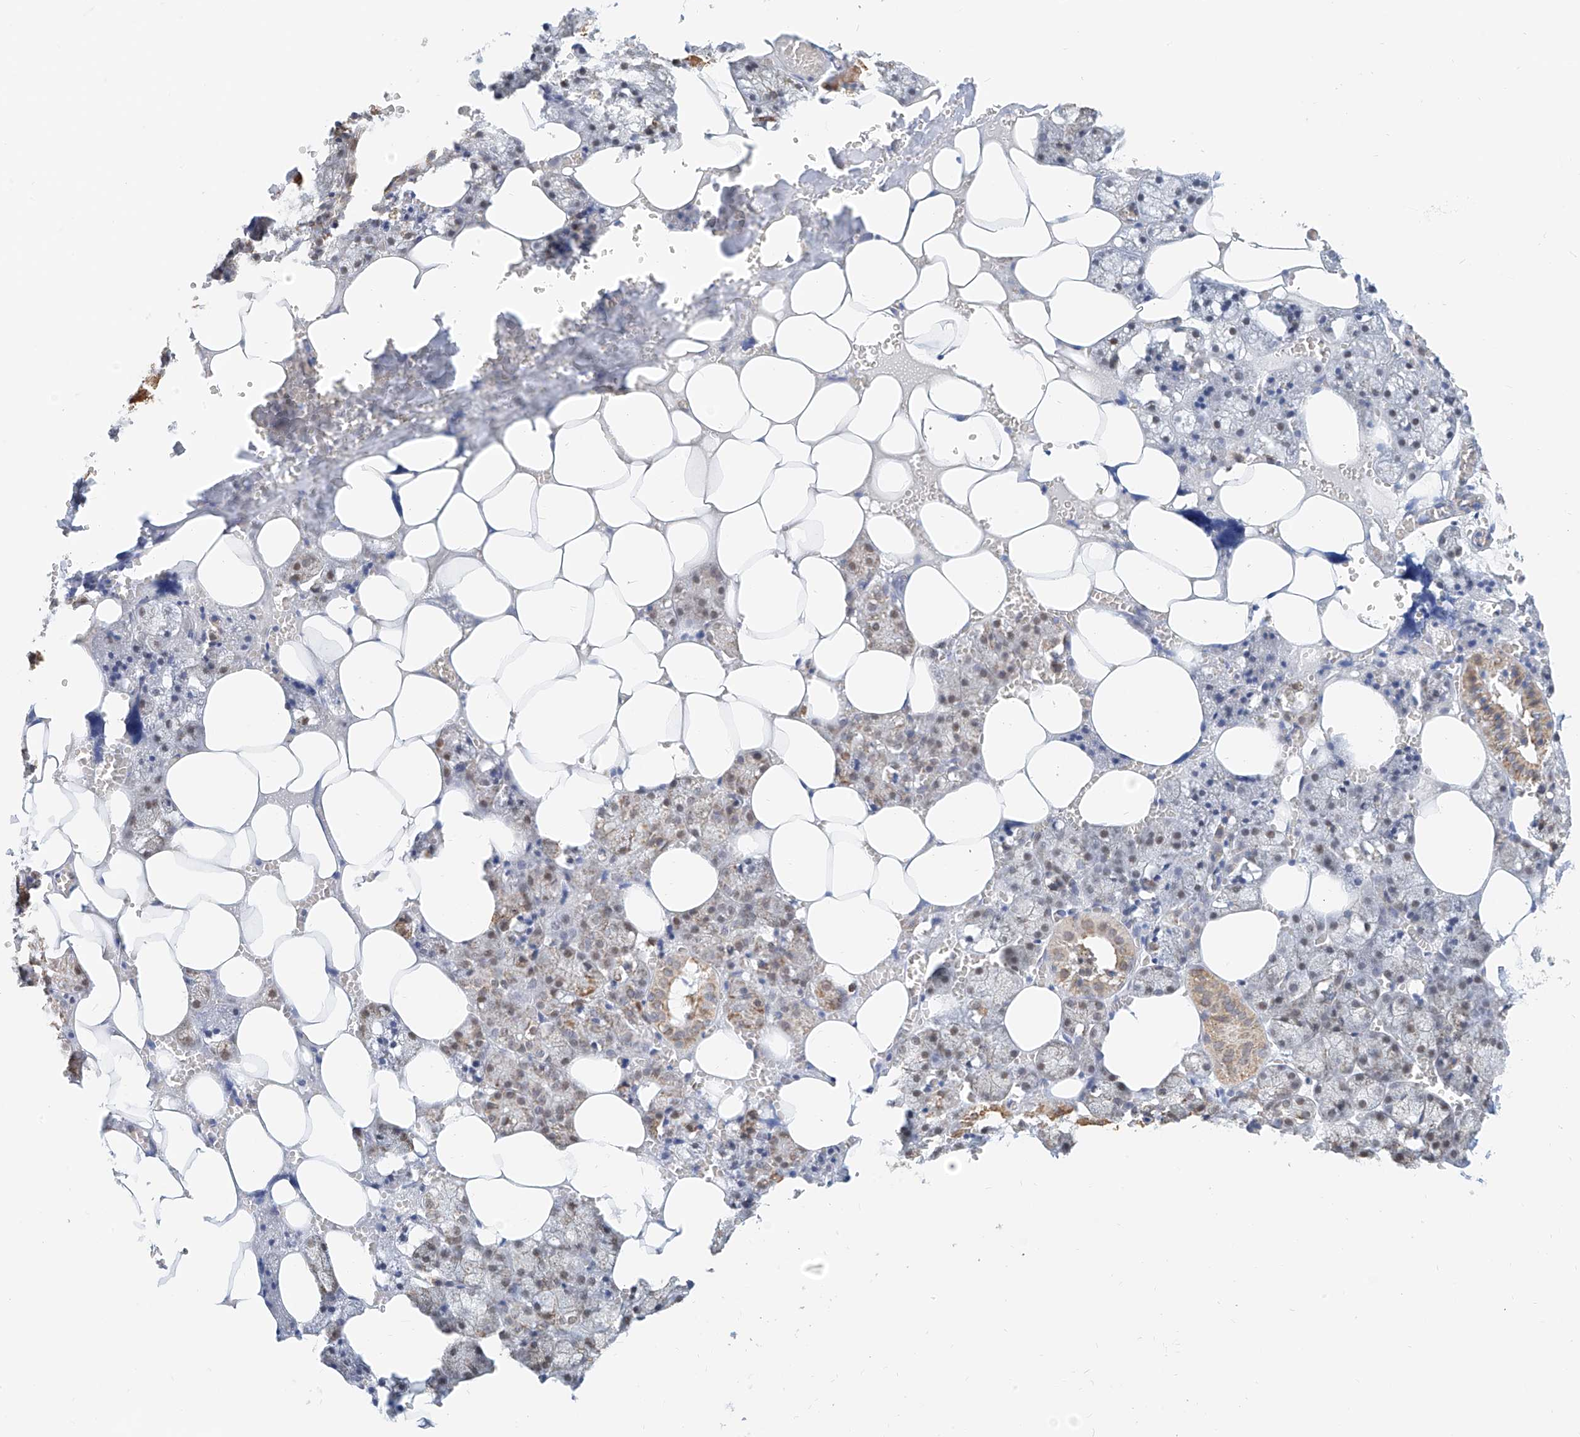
{"staining": {"intensity": "moderate", "quantity": "25%-75%", "location": "cytoplasmic/membranous"}, "tissue": "salivary gland", "cell_type": "Glandular cells", "image_type": "normal", "snomed": [{"axis": "morphology", "description": "Normal tissue, NOS"}, {"axis": "topography", "description": "Salivary gland"}], "caption": "The micrograph exhibits a brown stain indicating the presence of a protein in the cytoplasmic/membranous of glandular cells in salivary gland. The staining was performed using DAB, with brown indicating positive protein expression. Nuclei are stained blue with hematoxylin.", "gene": "NALCN", "patient": {"sex": "male", "age": 62}}